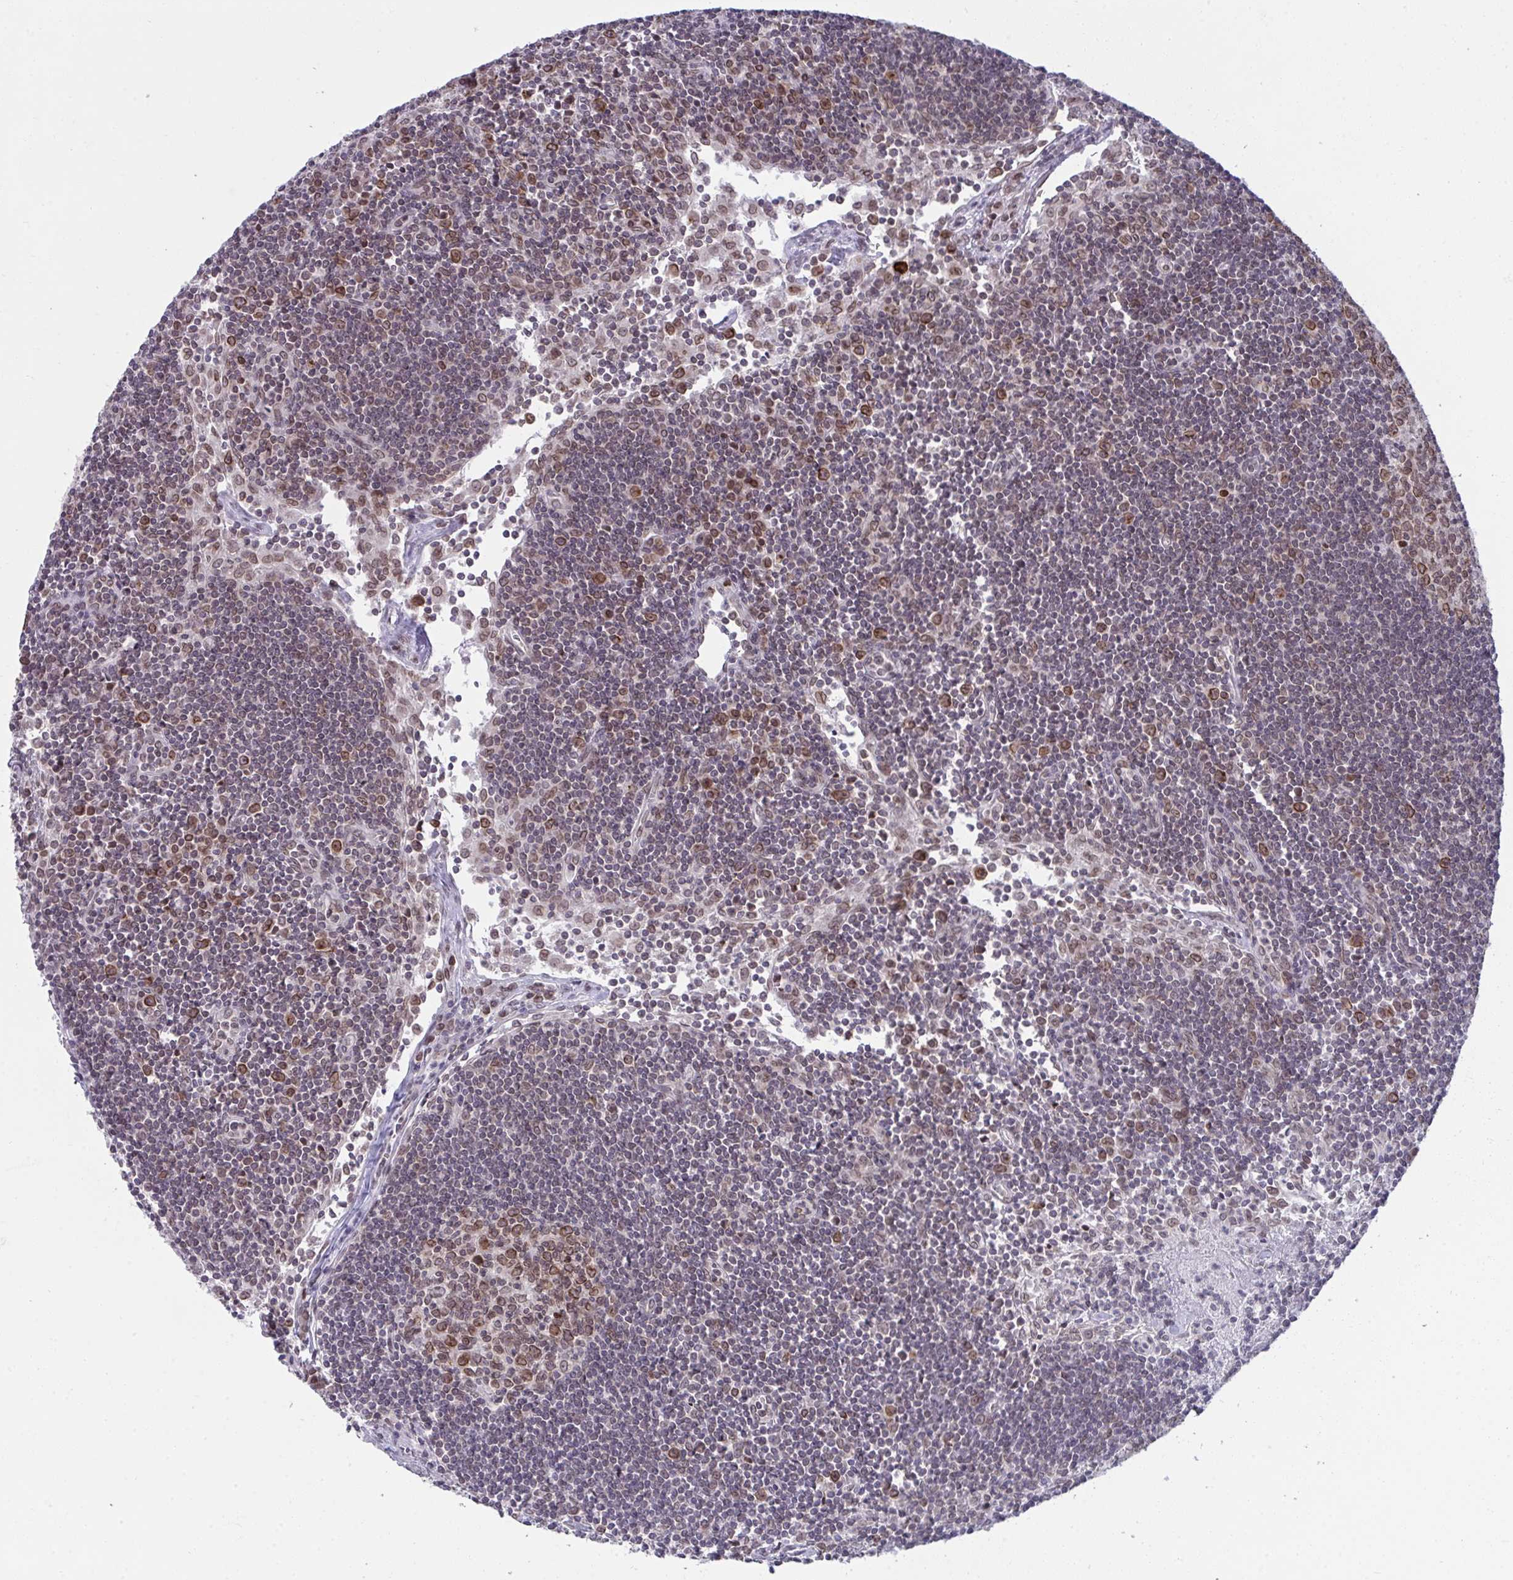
{"staining": {"intensity": "moderate", "quantity": ">75%", "location": "cytoplasmic/membranous,nuclear"}, "tissue": "lymph node", "cell_type": "Germinal center cells", "image_type": "normal", "snomed": [{"axis": "morphology", "description": "Normal tissue, NOS"}, {"axis": "topography", "description": "Lymph node"}], "caption": "Germinal center cells exhibit moderate cytoplasmic/membranous,nuclear positivity in approximately >75% of cells in normal lymph node. (IHC, brightfield microscopy, high magnification).", "gene": "RANBP2", "patient": {"sex": "female", "age": 29}}